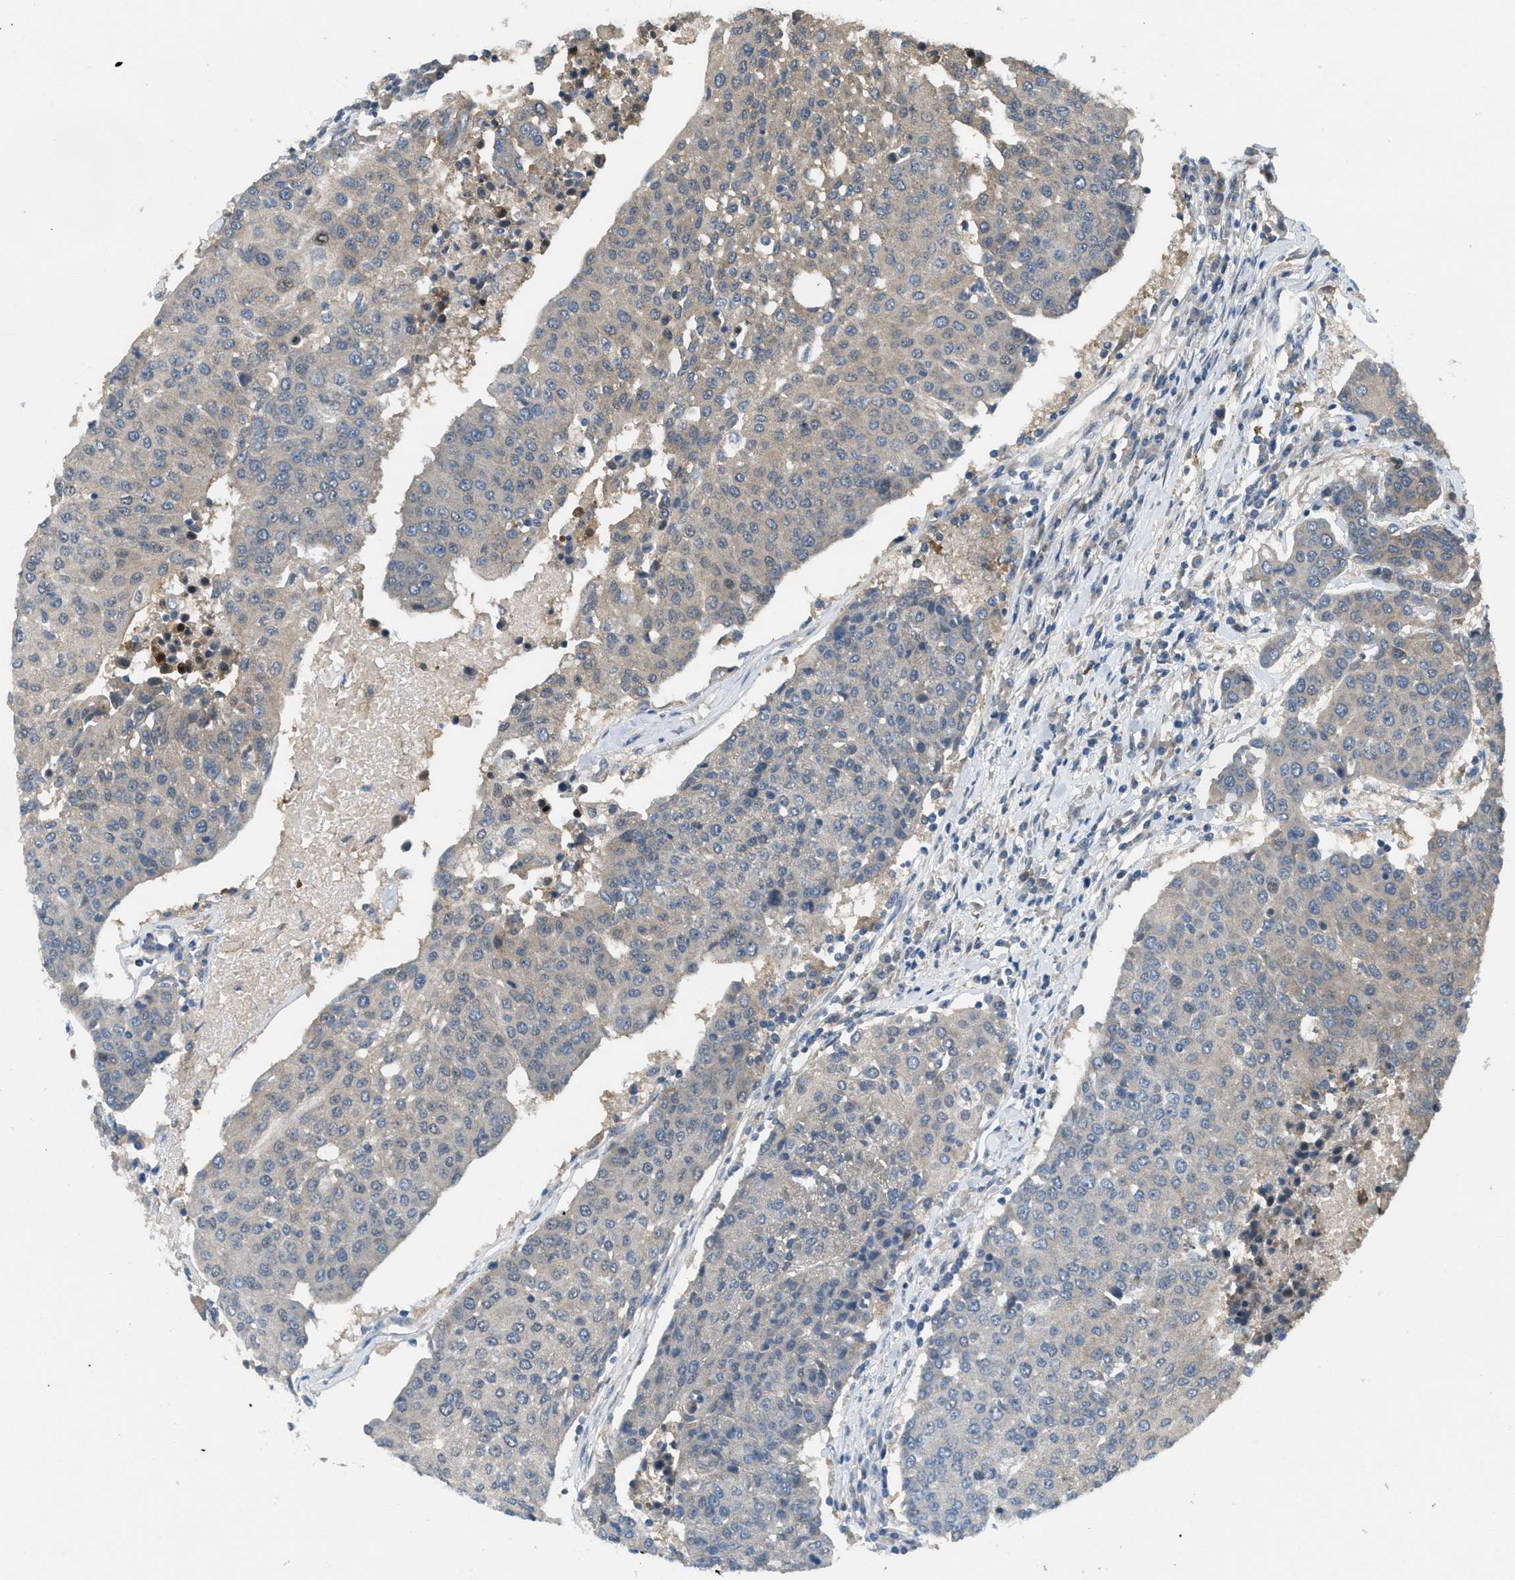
{"staining": {"intensity": "weak", "quantity": "<25%", "location": "cytoplasmic/membranous"}, "tissue": "urothelial cancer", "cell_type": "Tumor cells", "image_type": "cancer", "snomed": [{"axis": "morphology", "description": "Urothelial carcinoma, High grade"}, {"axis": "topography", "description": "Urinary bladder"}], "caption": "This is an immunohistochemistry (IHC) histopathology image of urothelial cancer. There is no expression in tumor cells.", "gene": "ADCY6", "patient": {"sex": "female", "age": 85}}